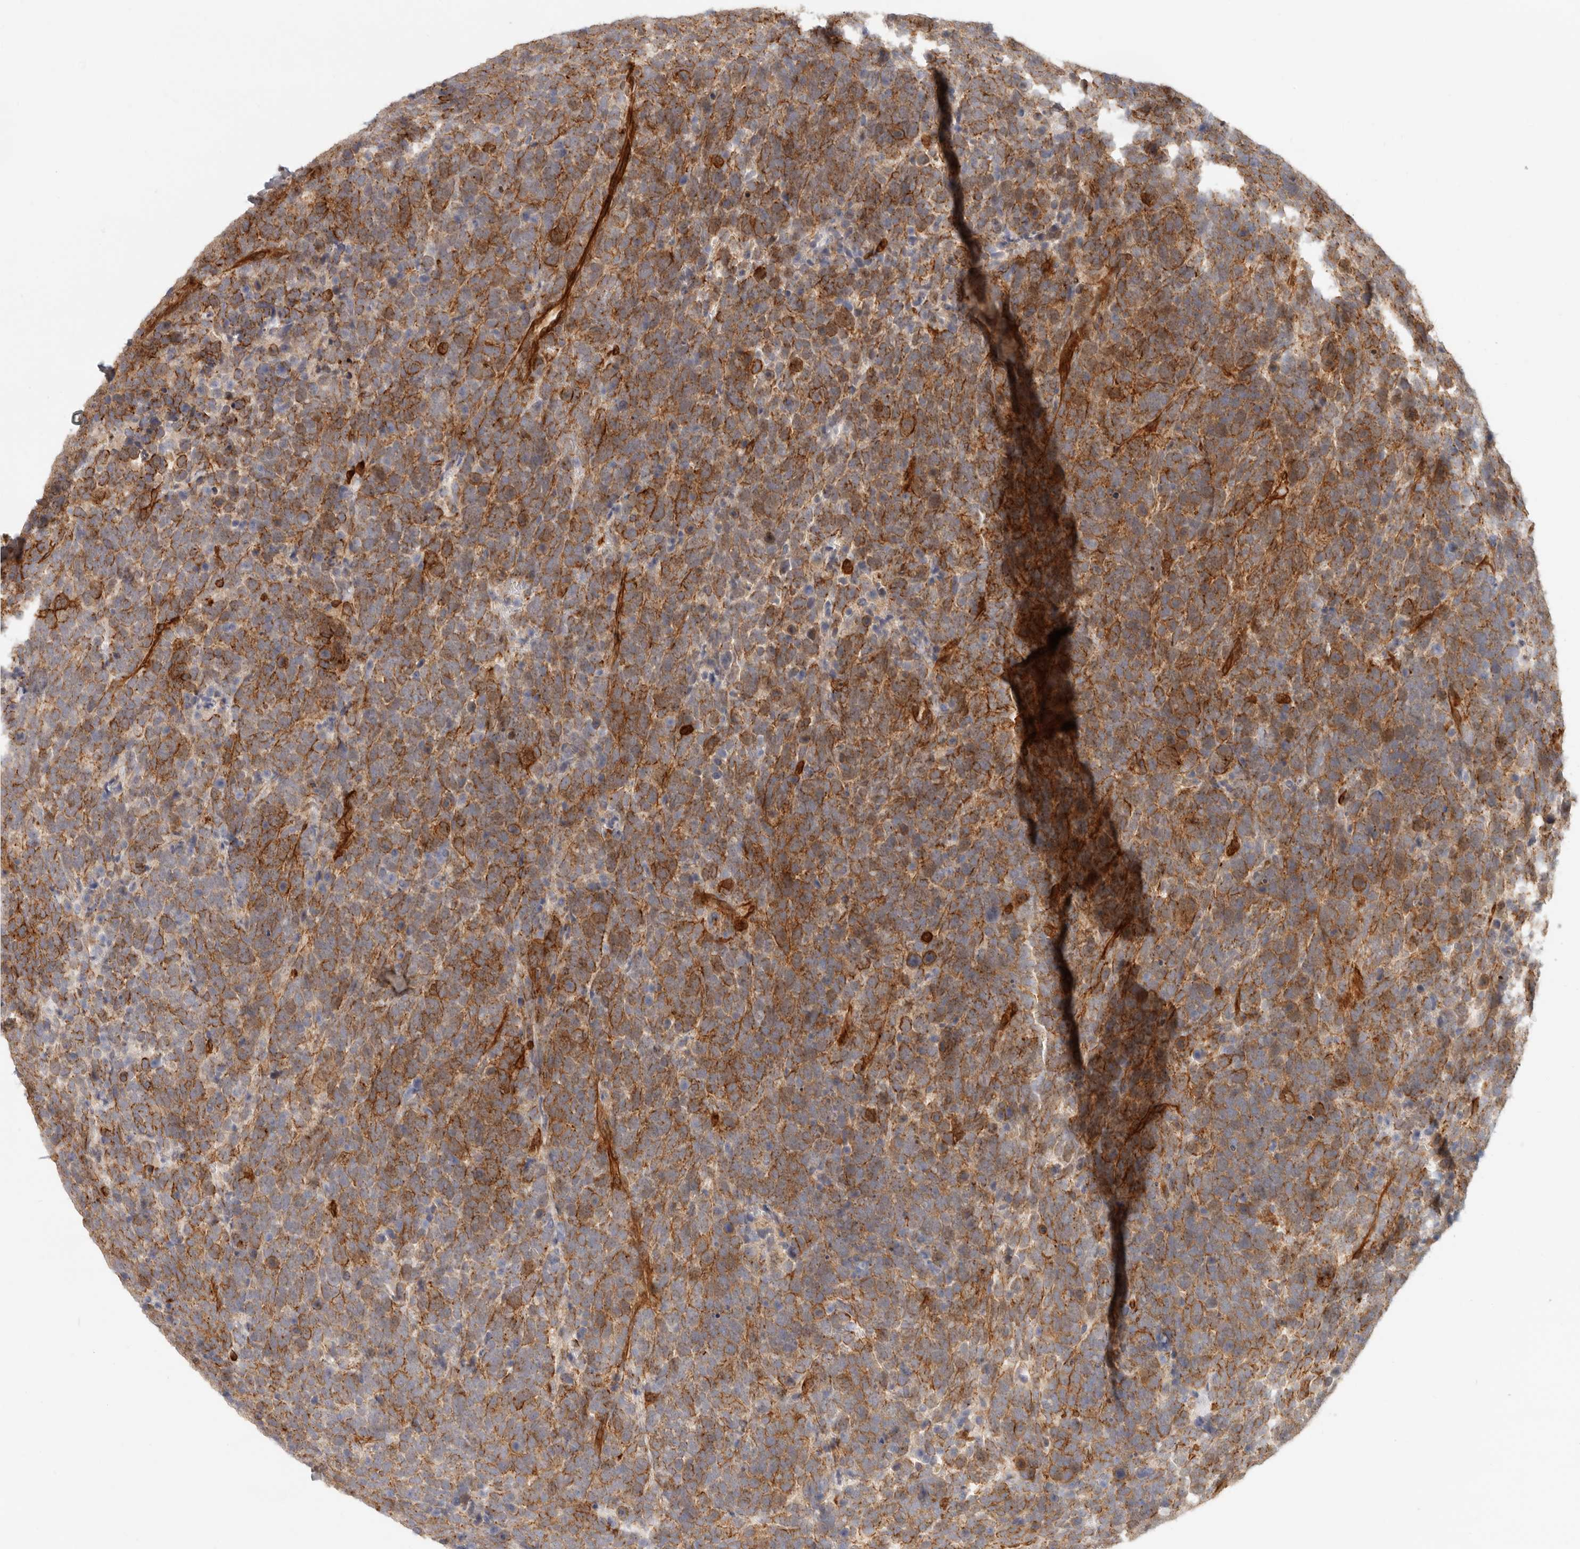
{"staining": {"intensity": "moderate", "quantity": "25%-75%", "location": "cytoplasmic/membranous"}, "tissue": "urothelial cancer", "cell_type": "Tumor cells", "image_type": "cancer", "snomed": [{"axis": "morphology", "description": "Urothelial carcinoma, High grade"}, {"axis": "topography", "description": "Urinary bladder"}], "caption": "Immunohistochemical staining of high-grade urothelial carcinoma displays medium levels of moderate cytoplasmic/membranous protein staining in approximately 25%-75% of tumor cells.", "gene": "UFSP1", "patient": {"sex": "female", "age": 82}}